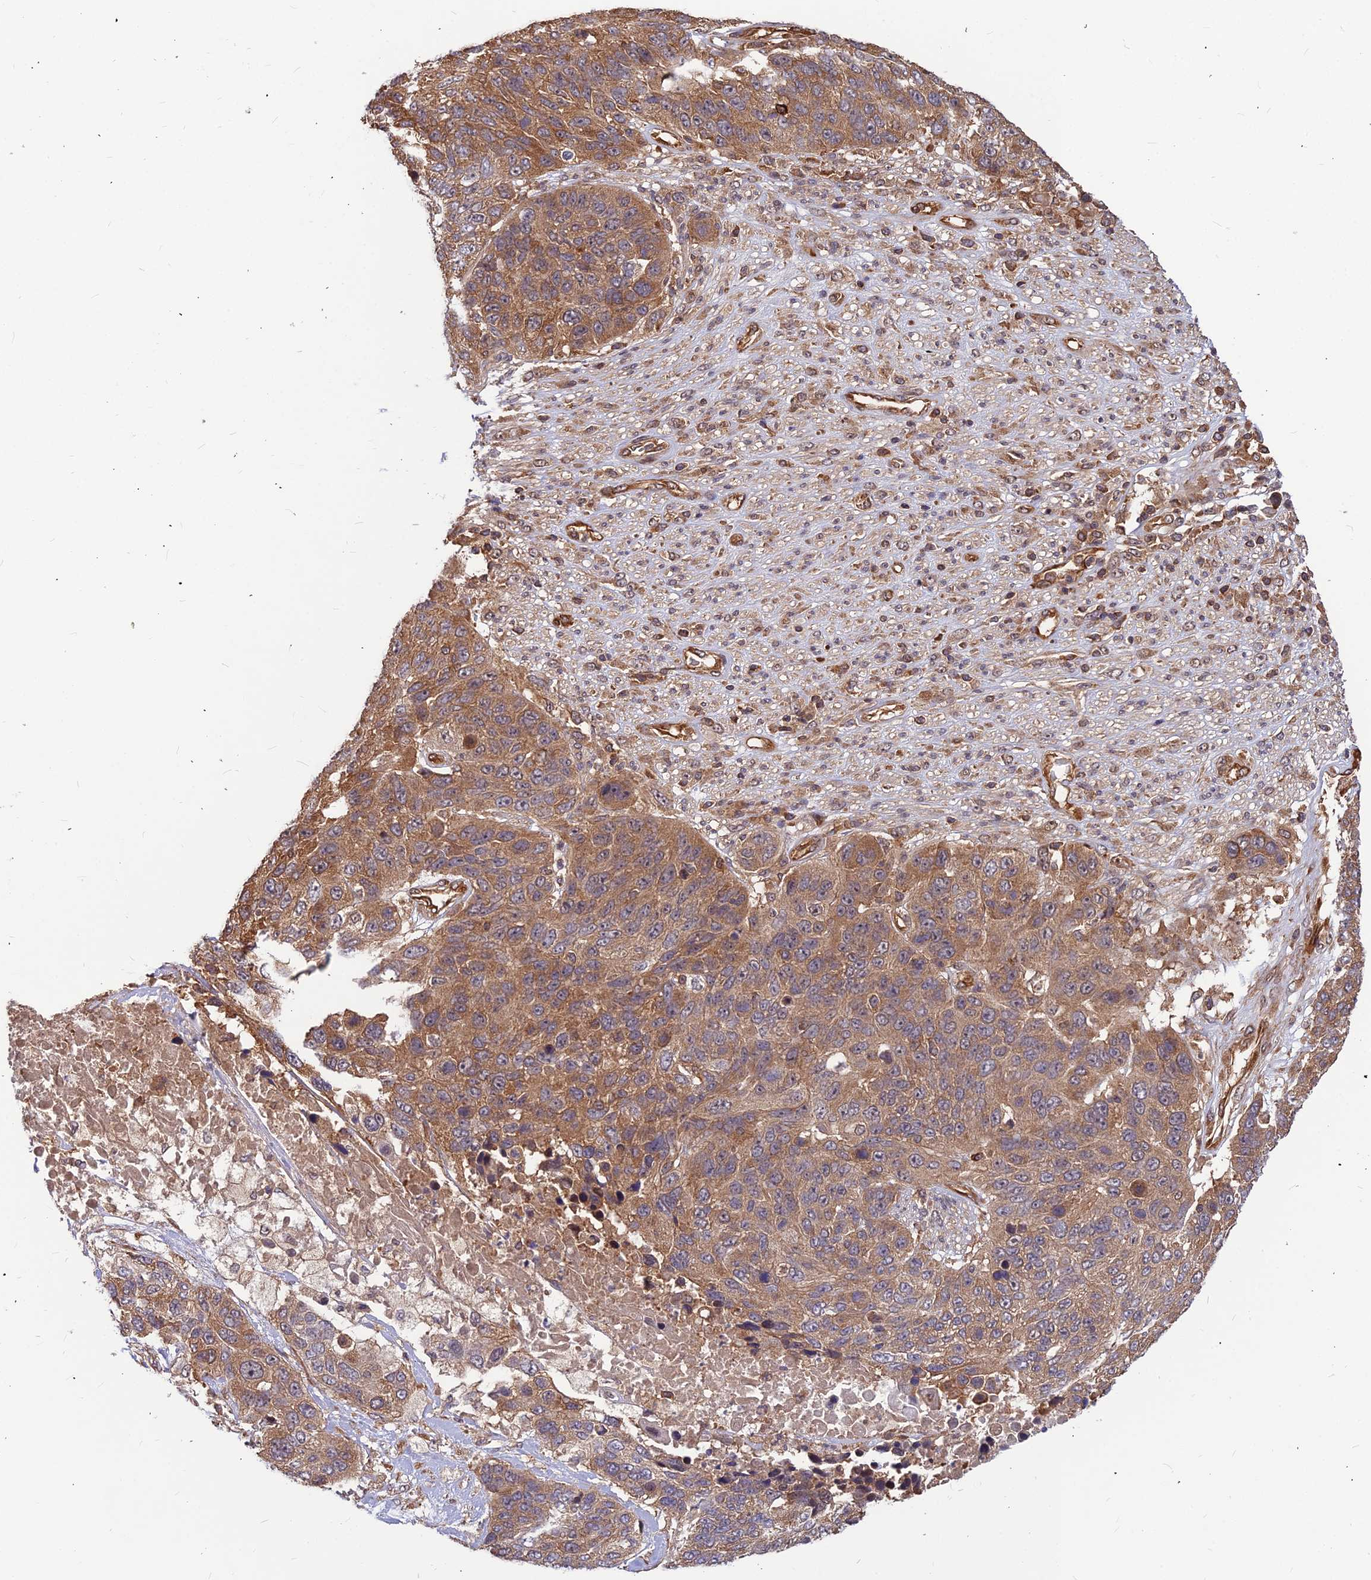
{"staining": {"intensity": "moderate", "quantity": ">75%", "location": "cytoplasmic/membranous"}, "tissue": "lung cancer", "cell_type": "Tumor cells", "image_type": "cancer", "snomed": [{"axis": "morphology", "description": "Normal tissue, NOS"}, {"axis": "morphology", "description": "Squamous cell carcinoma, NOS"}, {"axis": "topography", "description": "Lymph node"}, {"axis": "topography", "description": "Lung"}], "caption": "Protein analysis of lung cancer tissue shows moderate cytoplasmic/membranous staining in approximately >75% of tumor cells.", "gene": "ZNF467", "patient": {"sex": "male", "age": 66}}